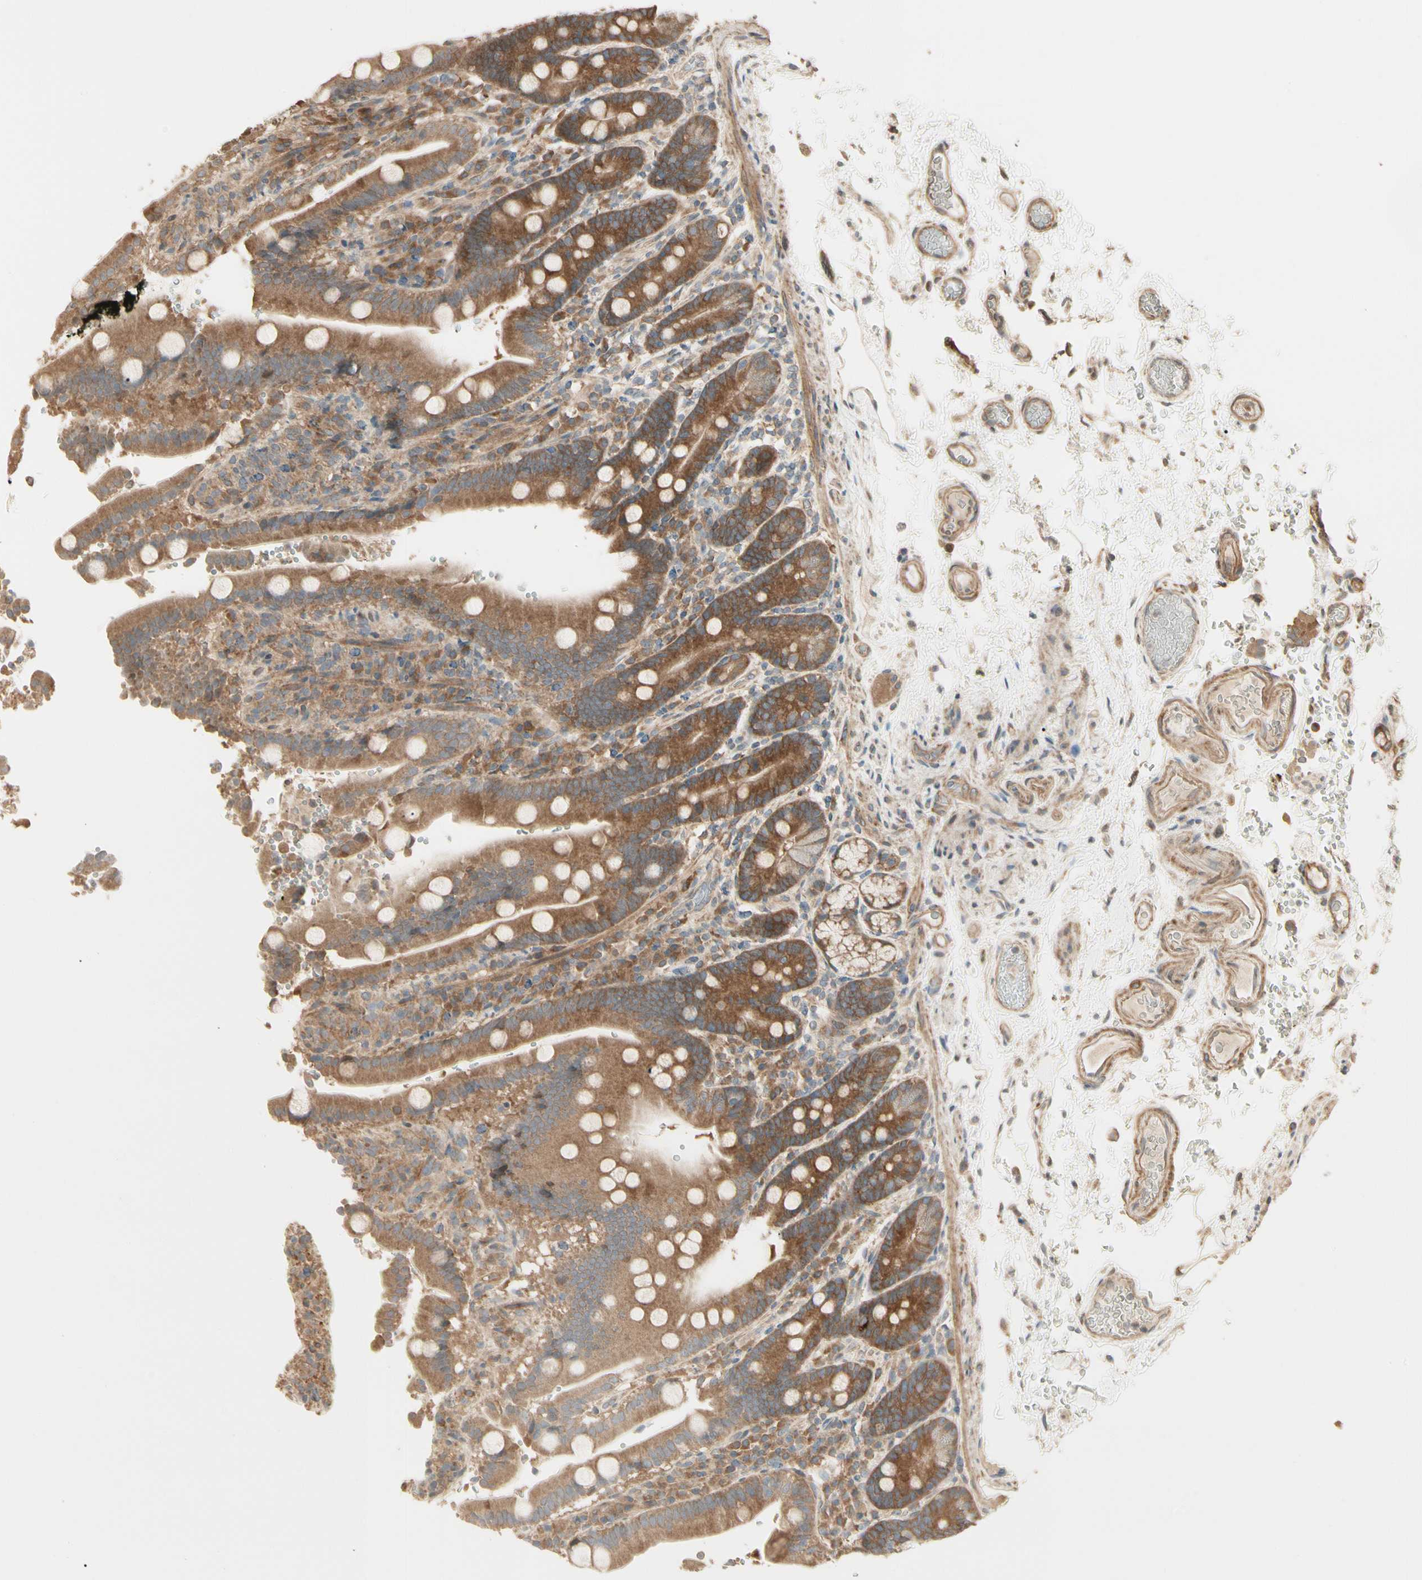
{"staining": {"intensity": "strong", "quantity": ">75%", "location": "cytoplasmic/membranous"}, "tissue": "duodenum", "cell_type": "Glandular cells", "image_type": "normal", "snomed": [{"axis": "morphology", "description": "Normal tissue, NOS"}, {"axis": "topography", "description": "Small intestine, NOS"}], "caption": "Glandular cells reveal high levels of strong cytoplasmic/membranous staining in approximately >75% of cells in unremarkable human duodenum.", "gene": "IRAG1", "patient": {"sex": "female", "age": 71}}